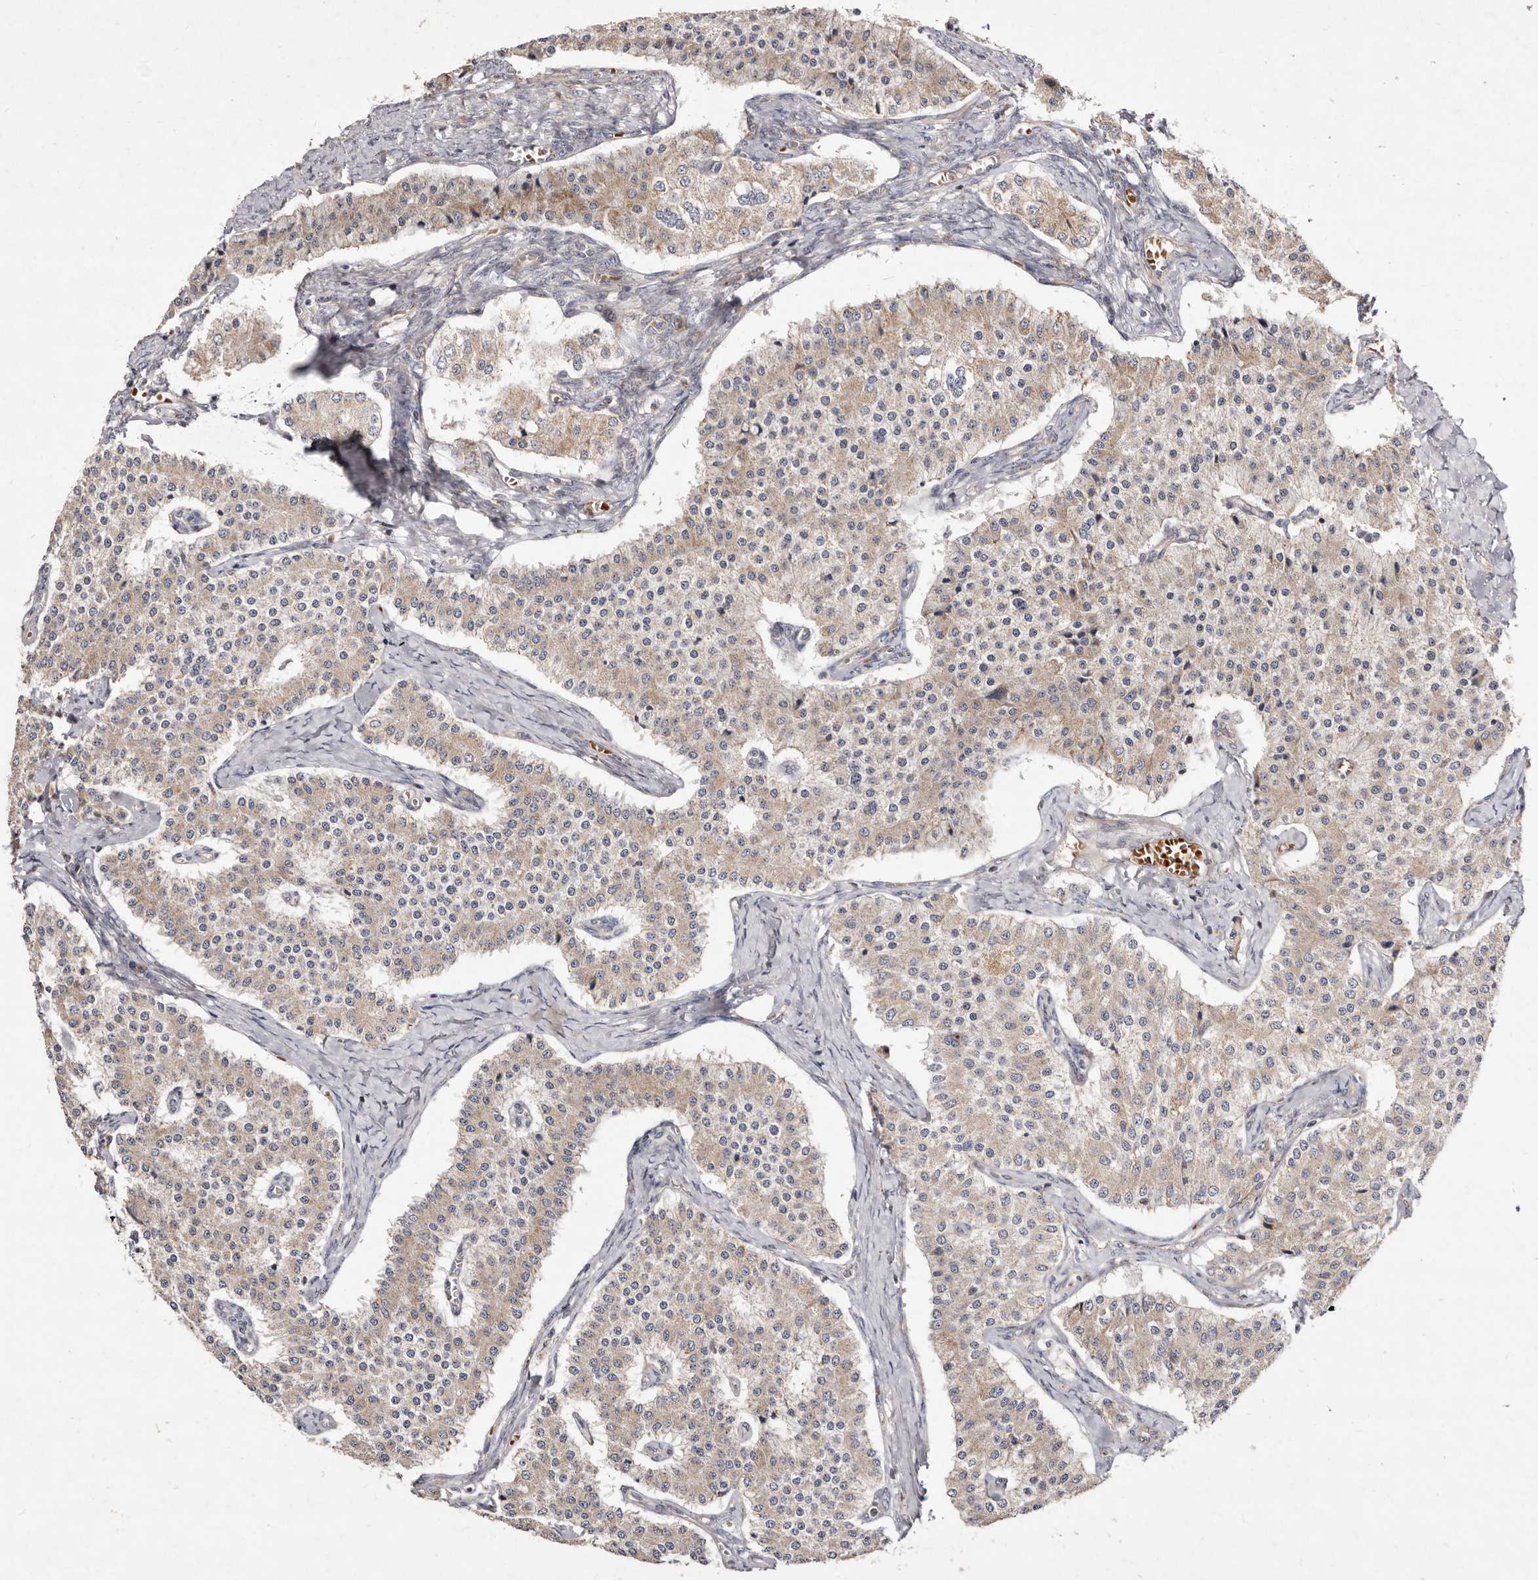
{"staining": {"intensity": "weak", "quantity": ">75%", "location": "cytoplasmic/membranous"}, "tissue": "carcinoid", "cell_type": "Tumor cells", "image_type": "cancer", "snomed": [{"axis": "morphology", "description": "Carcinoid, malignant, NOS"}, {"axis": "topography", "description": "Colon"}], "caption": "Tumor cells reveal weak cytoplasmic/membranous positivity in about >75% of cells in carcinoid.", "gene": "SLC25A20", "patient": {"sex": "female", "age": 52}}